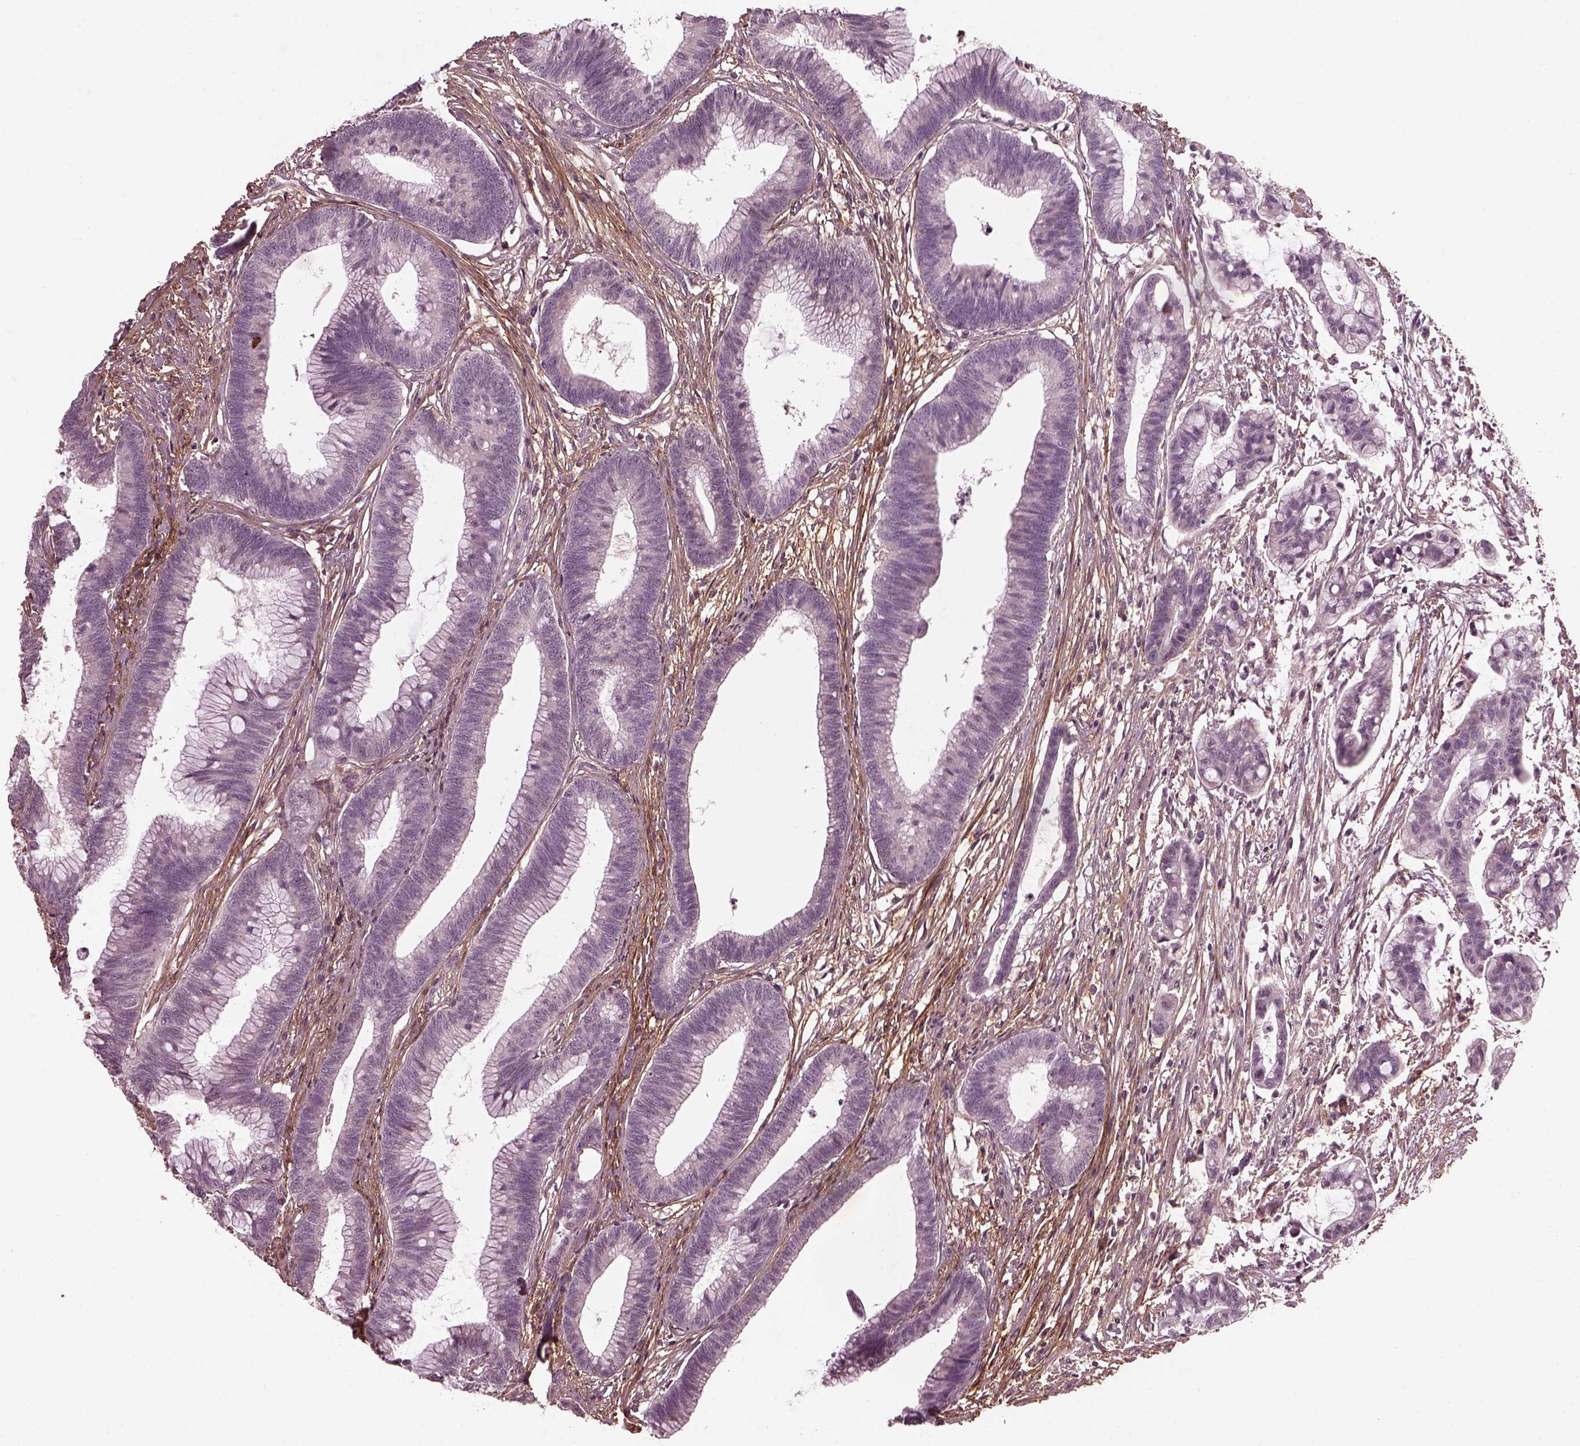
{"staining": {"intensity": "negative", "quantity": "none", "location": "none"}, "tissue": "colorectal cancer", "cell_type": "Tumor cells", "image_type": "cancer", "snomed": [{"axis": "morphology", "description": "Adenocarcinoma, NOS"}, {"axis": "topography", "description": "Colon"}], "caption": "Photomicrograph shows no protein positivity in tumor cells of colorectal adenocarcinoma tissue.", "gene": "EFEMP1", "patient": {"sex": "female", "age": 78}}